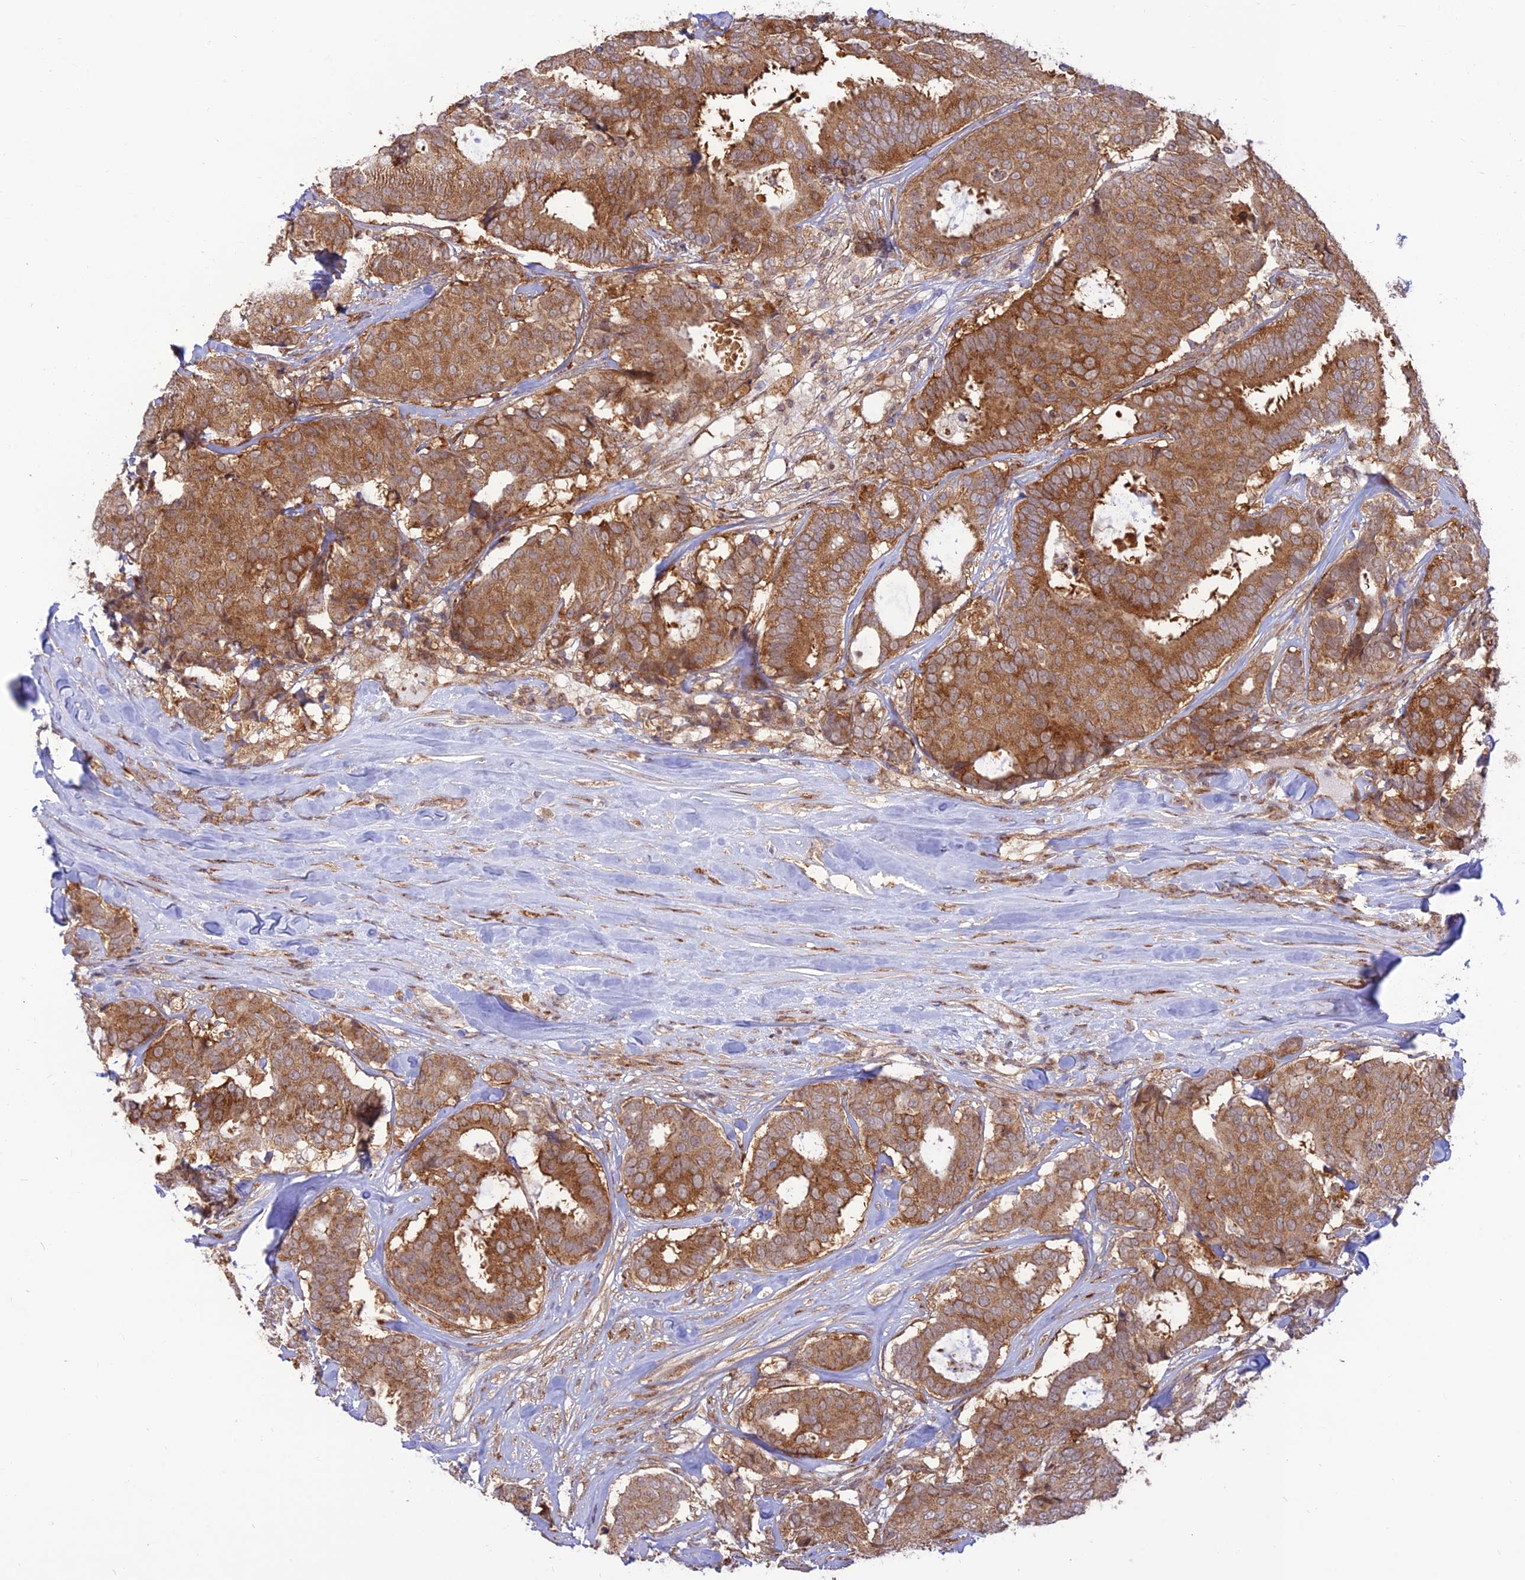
{"staining": {"intensity": "moderate", "quantity": ">75%", "location": "cytoplasmic/membranous"}, "tissue": "breast cancer", "cell_type": "Tumor cells", "image_type": "cancer", "snomed": [{"axis": "morphology", "description": "Duct carcinoma"}, {"axis": "topography", "description": "Breast"}], "caption": "A medium amount of moderate cytoplasmic/membranous expression is seen in approximately >75% of tumor cells in breast infiltrating ductal carcinoma tissue. The protein is stained brown, and the nuclei are stained in blue (DAB (3,3'-diaminobenzidine) IHC with brightfield microscopy, high magnification).", "gene": "GOLGA3", "patient": {"sex": "female", "age": 75}}